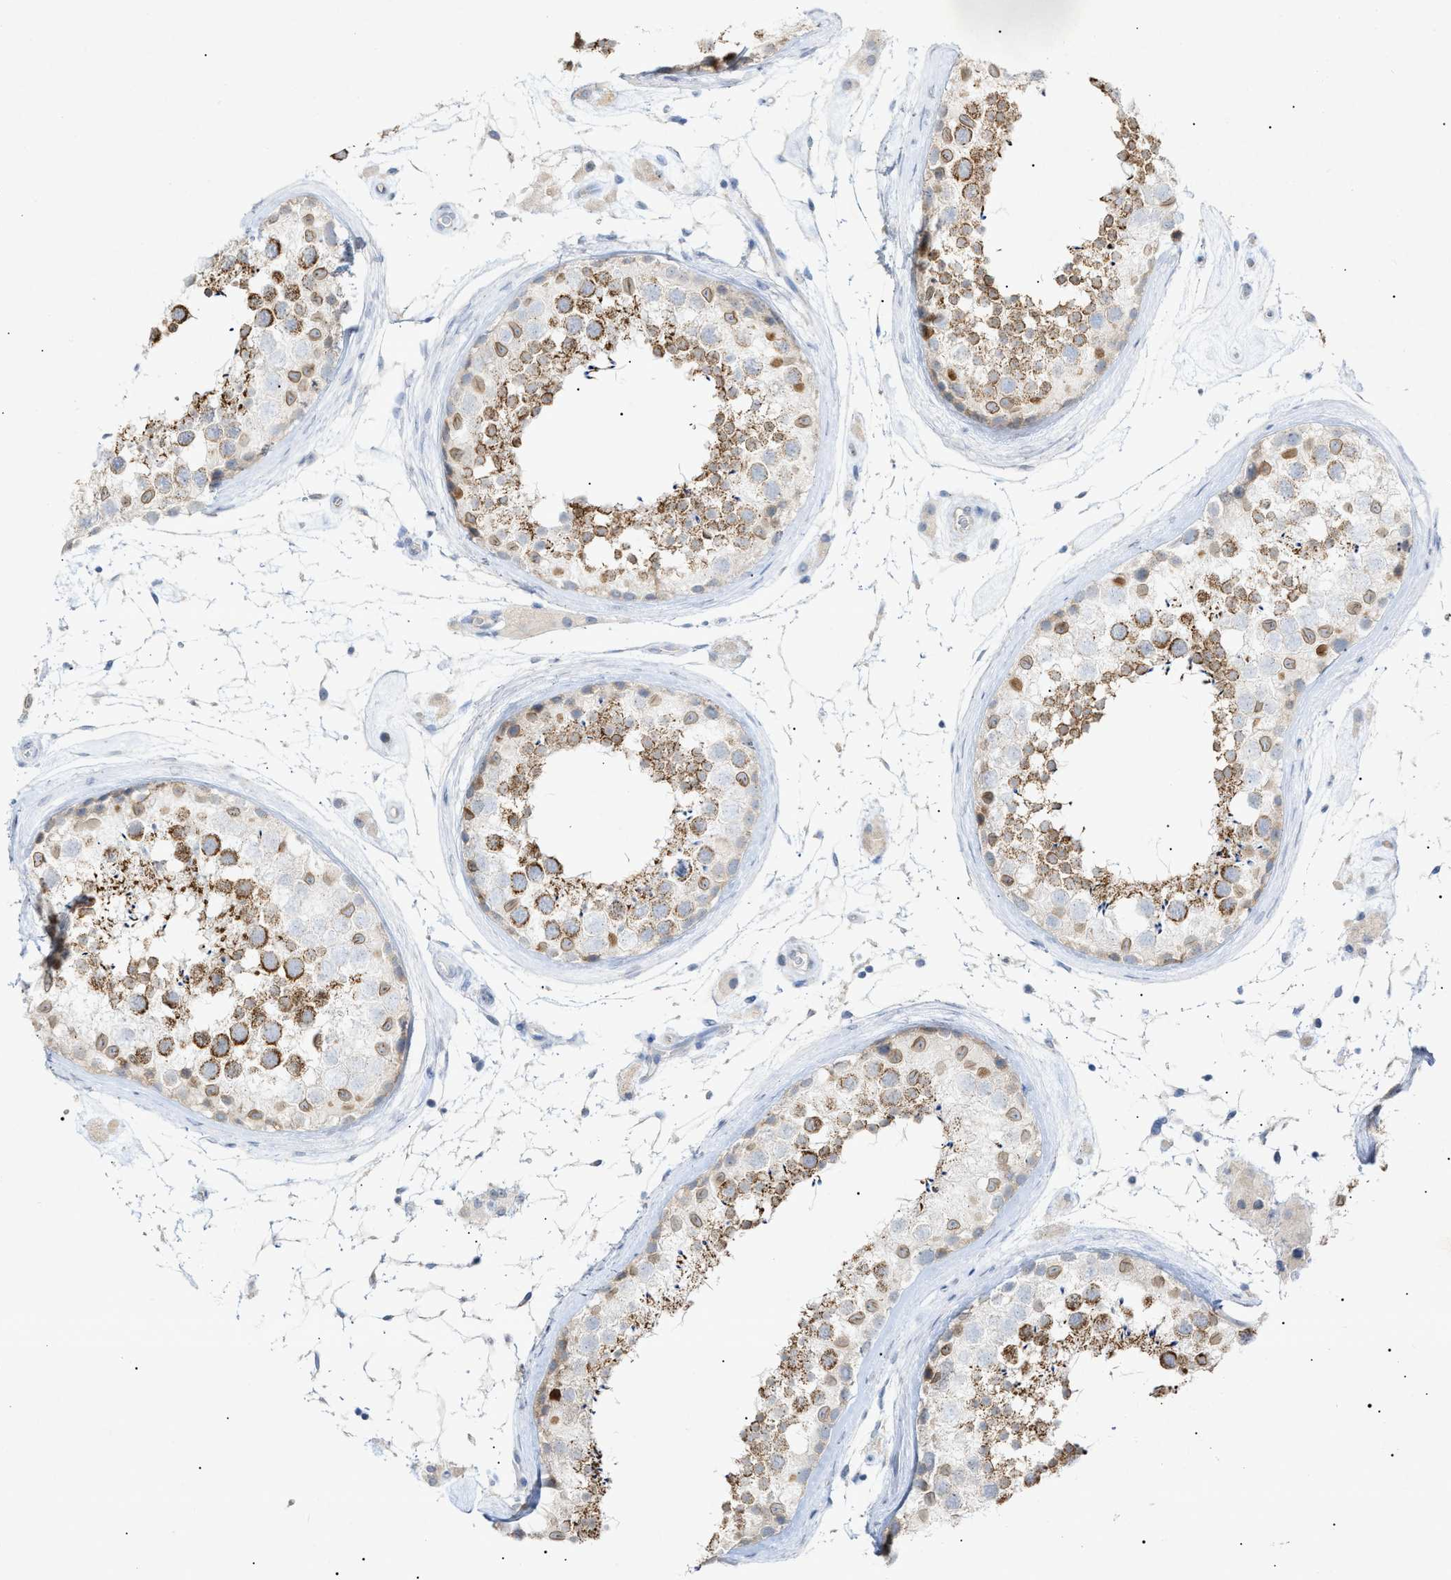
{"staining": {"intensity": "moderate", "quantity": "25%-75%", "location": "cytoplasmic/membranous"}, "tissue": "testis", "cell_type": "Cells in seminiferous ducts", "image_type": "normal", "snomed": [{"axis": "morphology", "description": "Normal tissue, NOS"}, {"axis": "topography", "description": "Testis"}], "caption": "Immunohistochemical staining of benign human testis displays 25%-75% levels of moderate cytoplasmic/membranous protein expression in about 25%-75% of cells in seminiferous ducts.", "gene": "SLC25A31", "patient": {"sex": "male", "age": 46}}